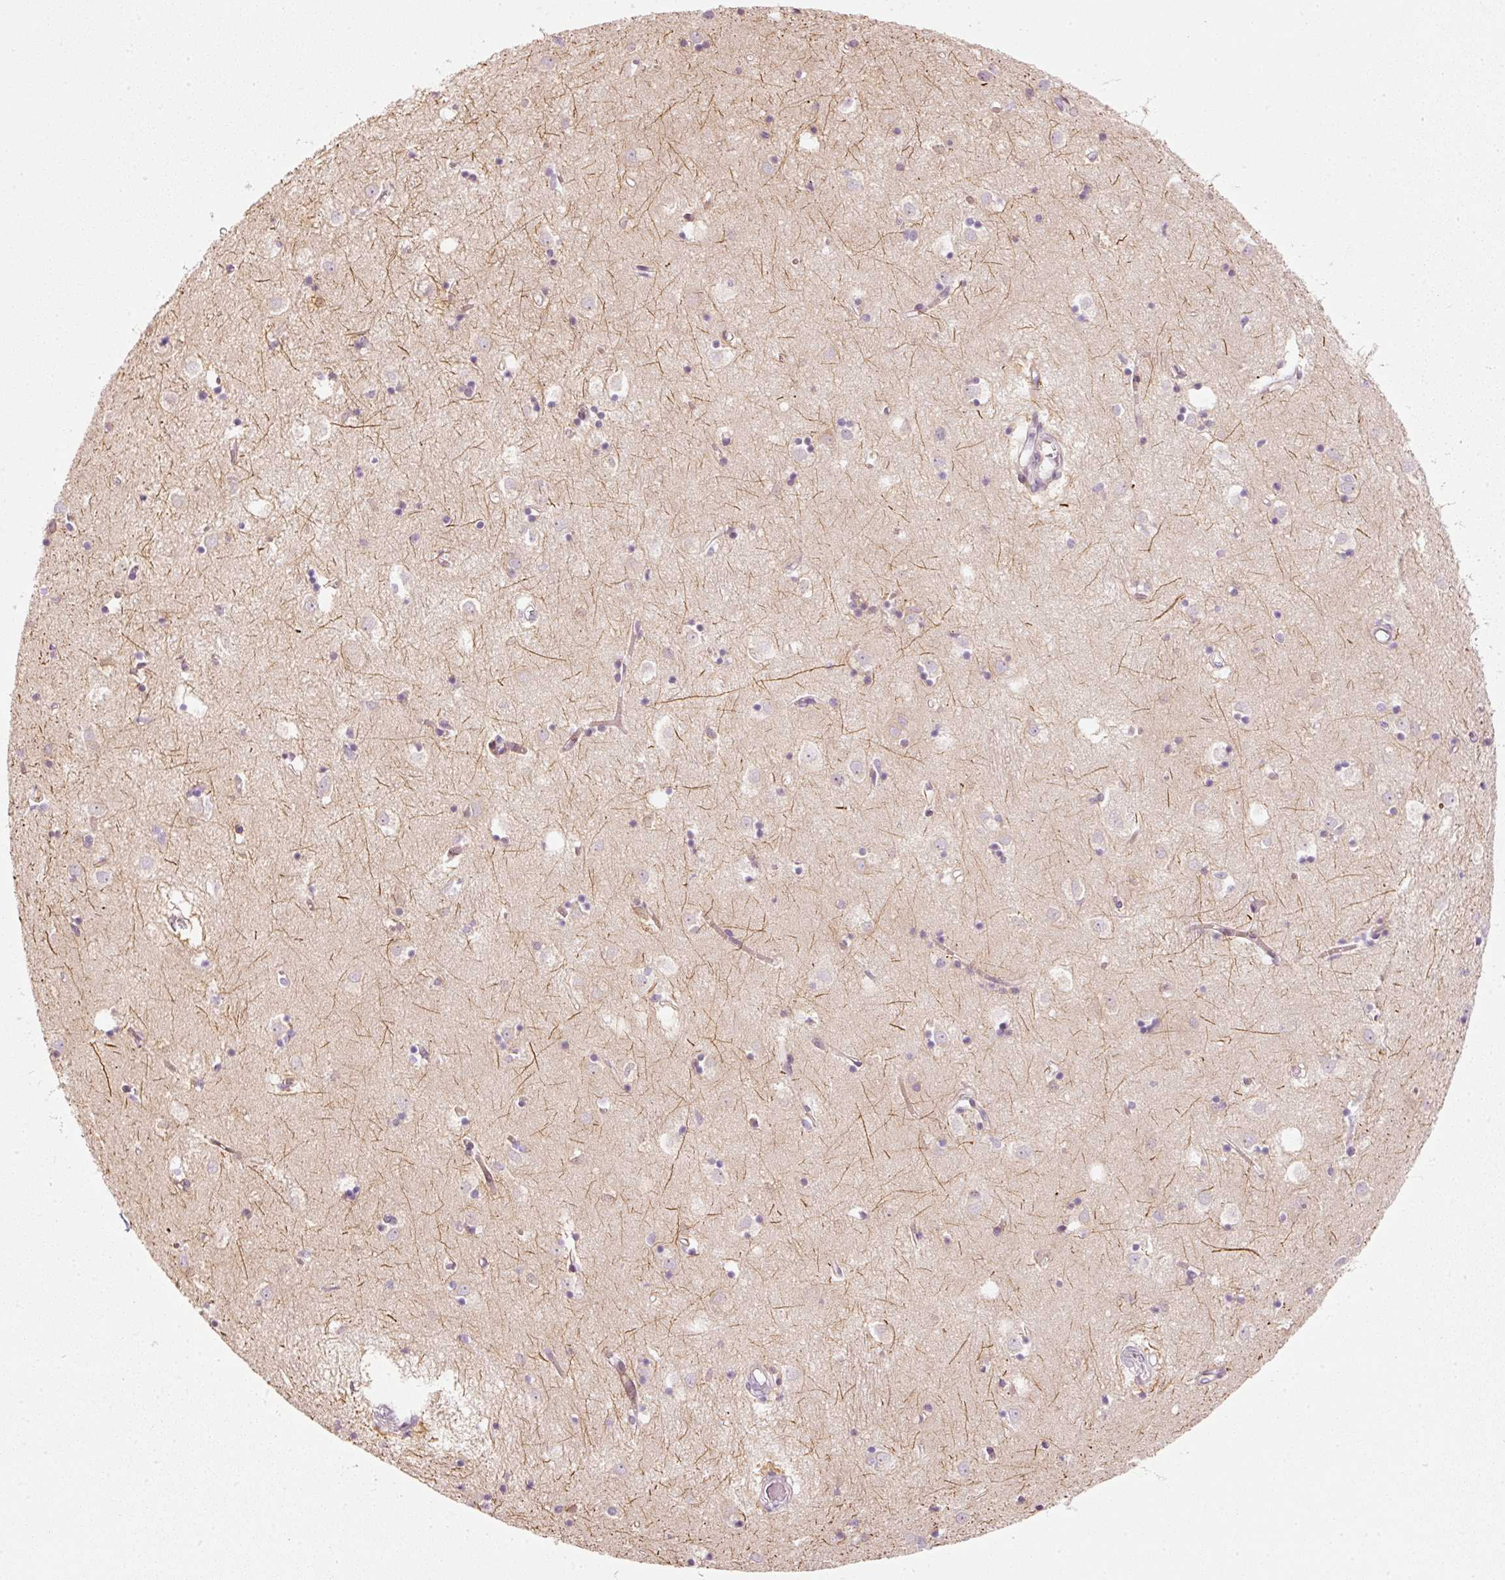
{"staining": {"intensity": "negative", "quantity": "none", "location": "none"}, "tissue": "caudate", "cell_type": "Glial cells", "image_type": "normal", "snomed": [{"axis": "morphology", "description": "Normal tissue, NOS"}, {"axis": "topography", "description": "Lateral ventricle wall"}], "caption": "Histopathology image shows no protein staining in glial cells of benign caudate. (Stains: DAB immunohistochemistry with hematoxylin counter stain, Microscopy: brightfield microscopy at high magnification).", "gene": "SLC20A1", "patient": {"sex": "male", "age": 70}}